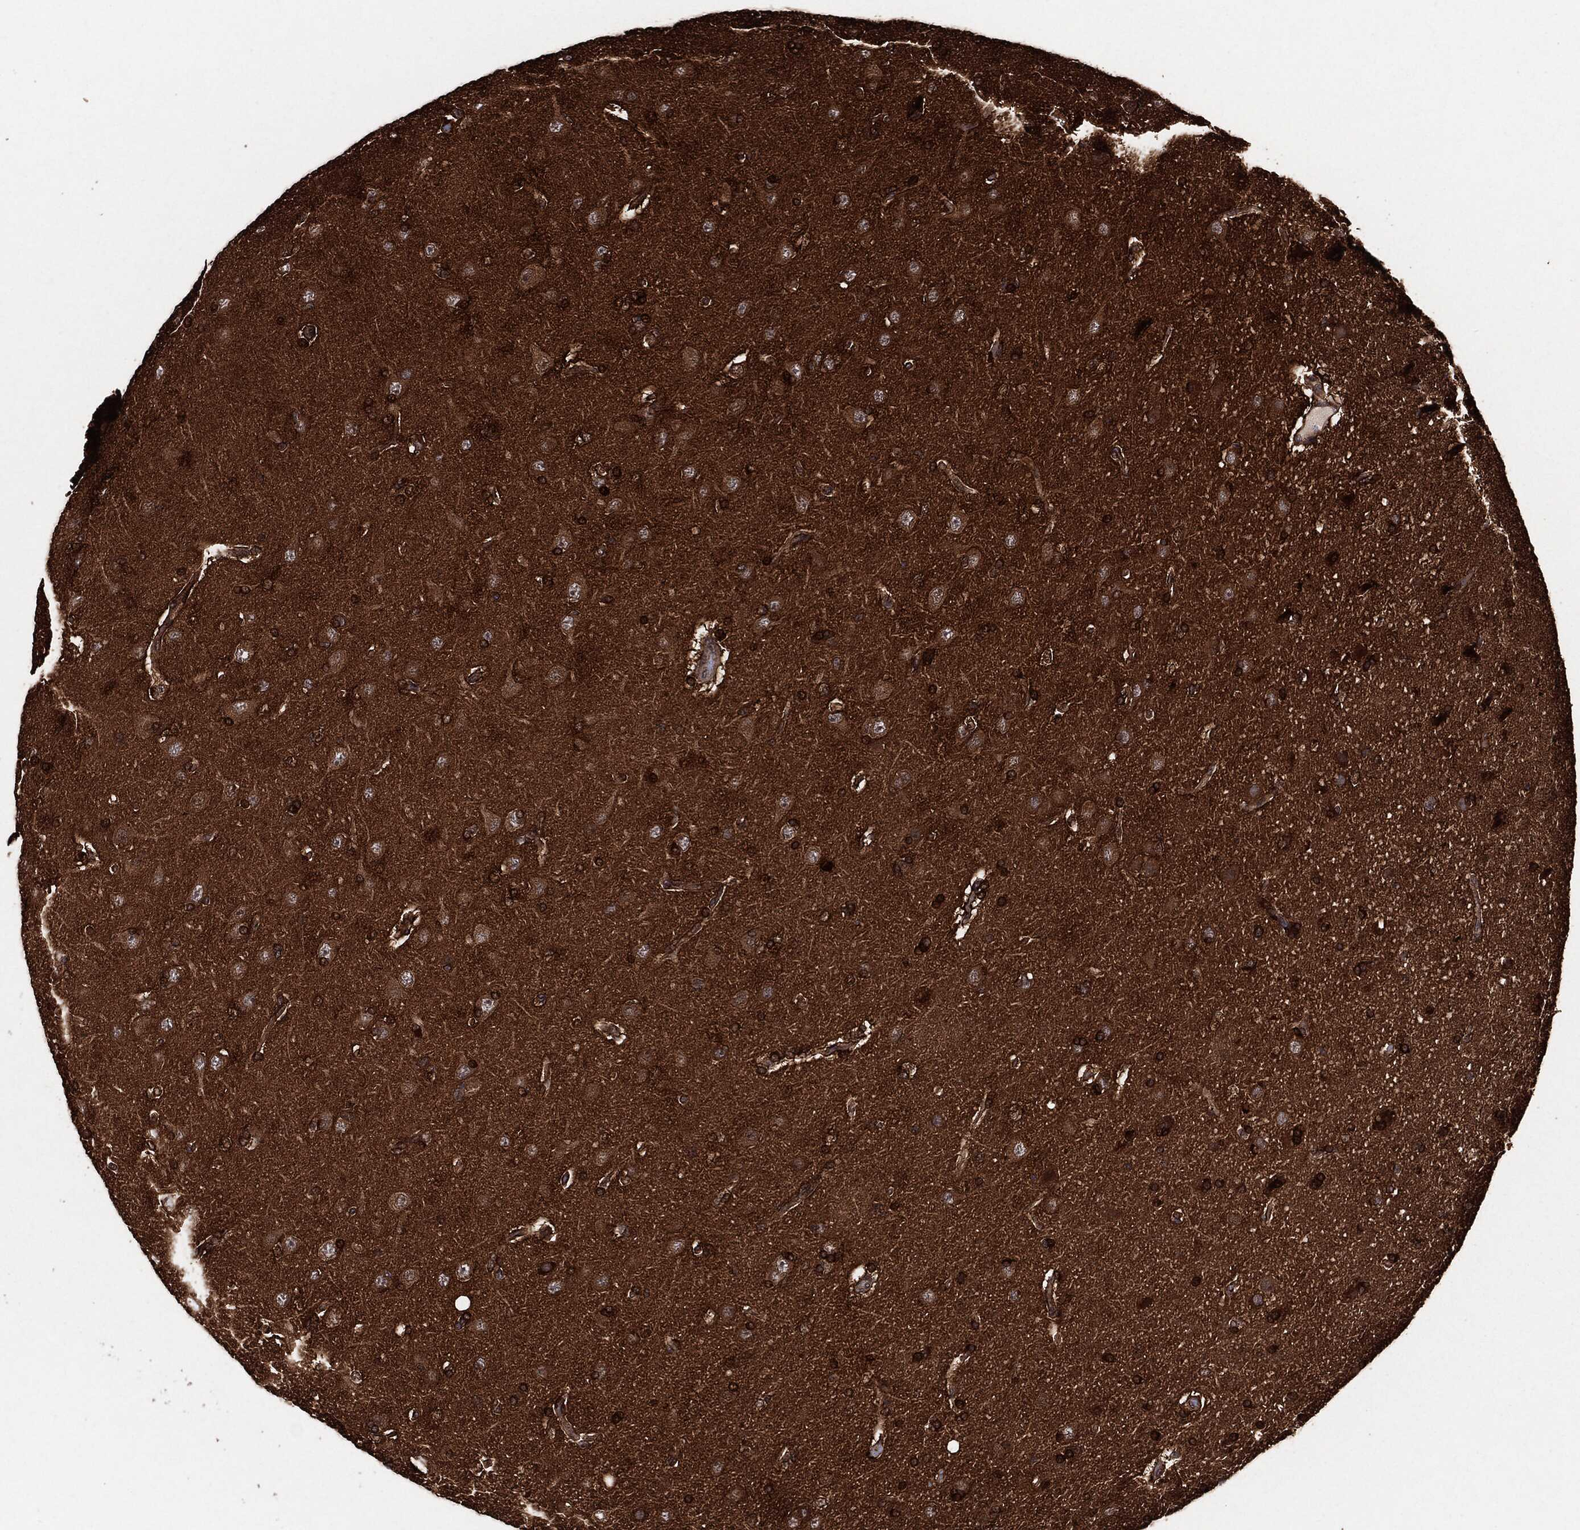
{"staining": {"intensity": "strong", "quantity": "25%-75%", "location": "cytoplasmic/membranous"}, "tissue": "glioma", "cell_type": "Tumor cells", "image_type": "cancer", "snomed": [{"axis": "morphology", "description": "Glioma, malignant, NOS"}, {"axis": "topography", "description": "Cerebral cortex"}], "caption": "Immunohistochemical staining of human glioma shows high levels of strong cytoplasmic/membranous protein positivity in about 25%-75% of tumor cells.", "gene": "BCAR1", "patient": {"sex": "male", "age": 58}}